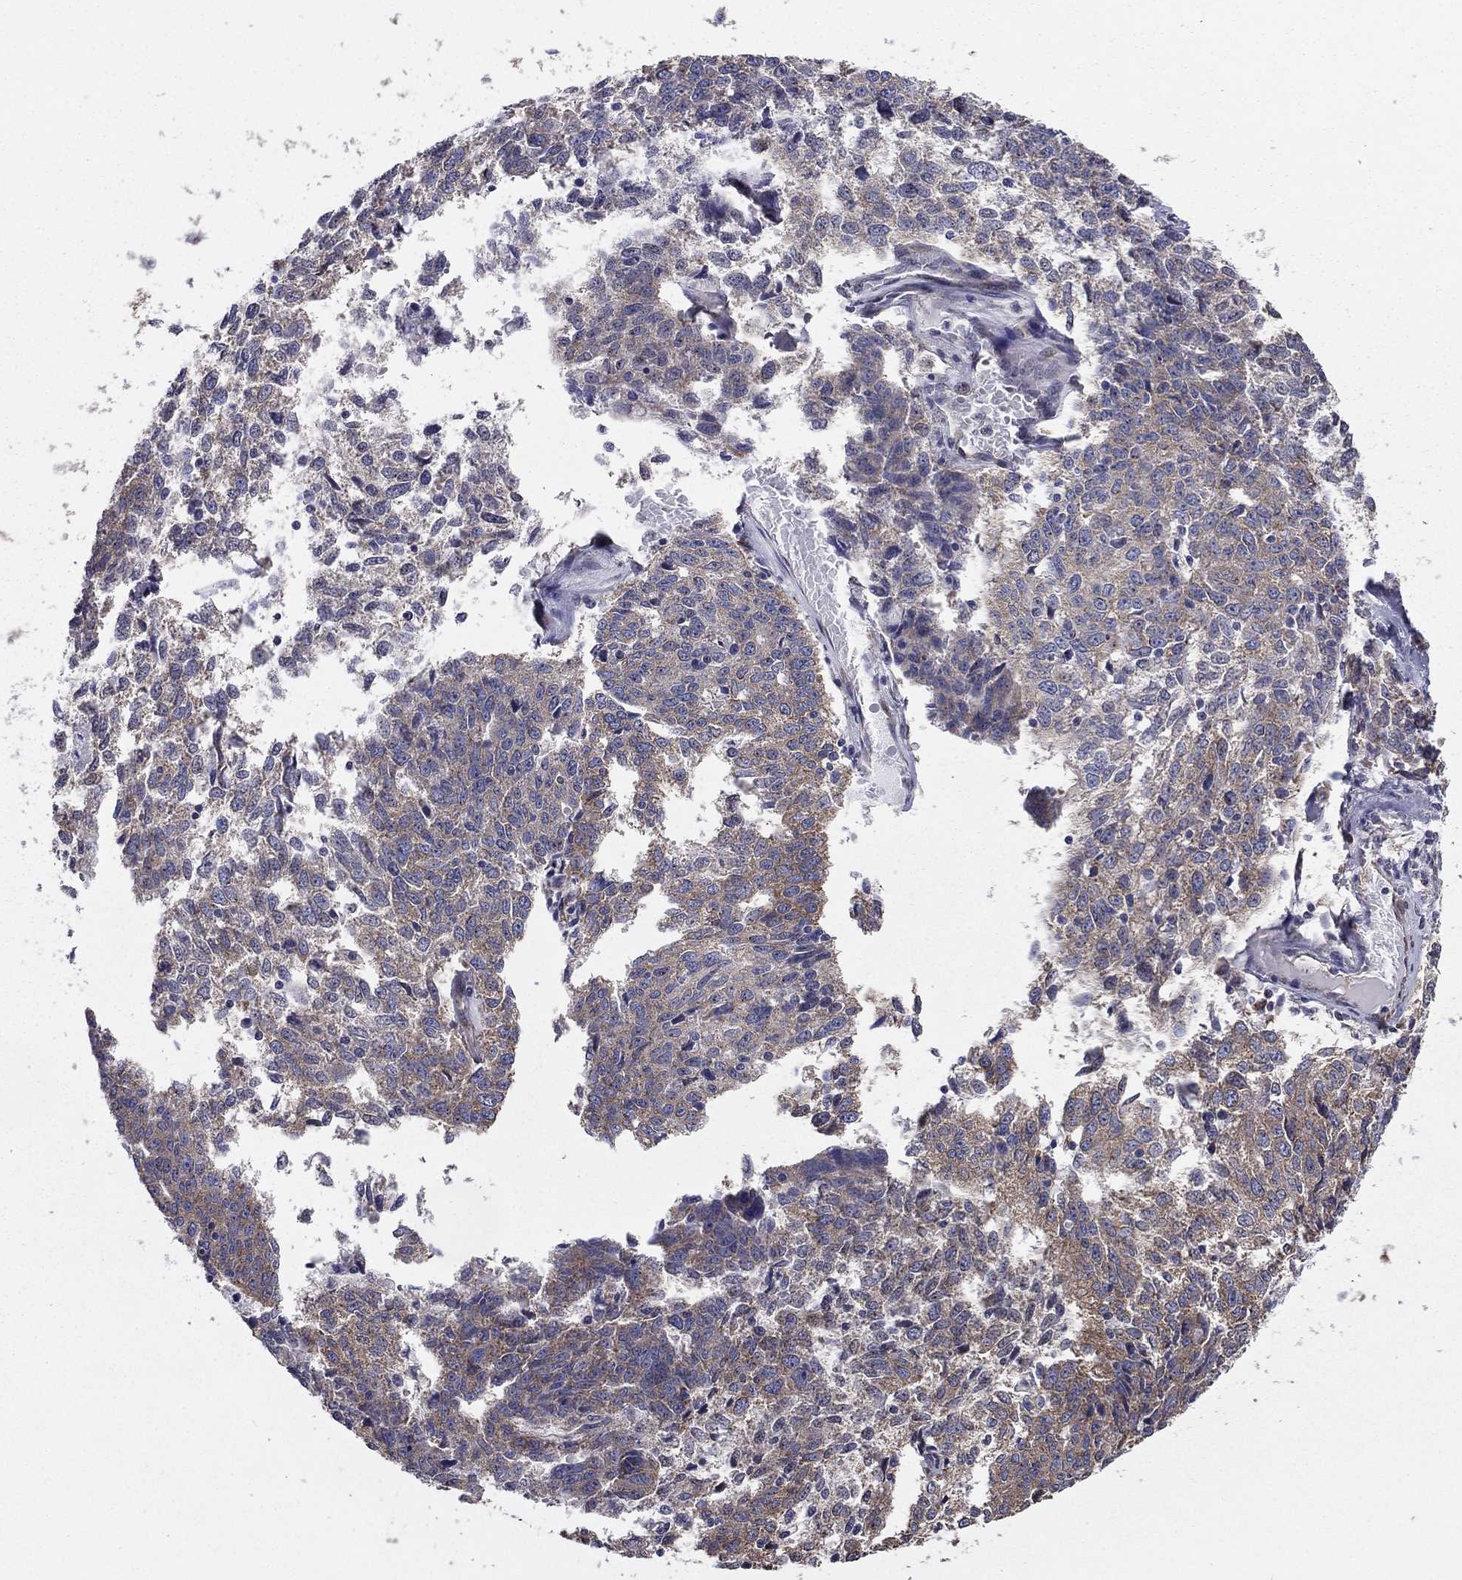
{"staining": {"intensity": "weak", "quantity": "<25%", "location": "cytoplasmic/membranous"}, "tissue": "ovarian cancer", "cell_type": "Tumor cells", "image_type": "cancer", "snomed": [{"axis": "morphology", "description": "Cystadenocarcinoma, serous, NOS"}, {"axis": "topography", "description": "Ovary"}], "caption": "Ovarian cancer (serous cystadenocarcinoma) was stained to show a protein in brown. There is no significant positivity in tumor cells.", "gene": "NKIRAS1", "patient": {"sex": "female", "age": 71}}